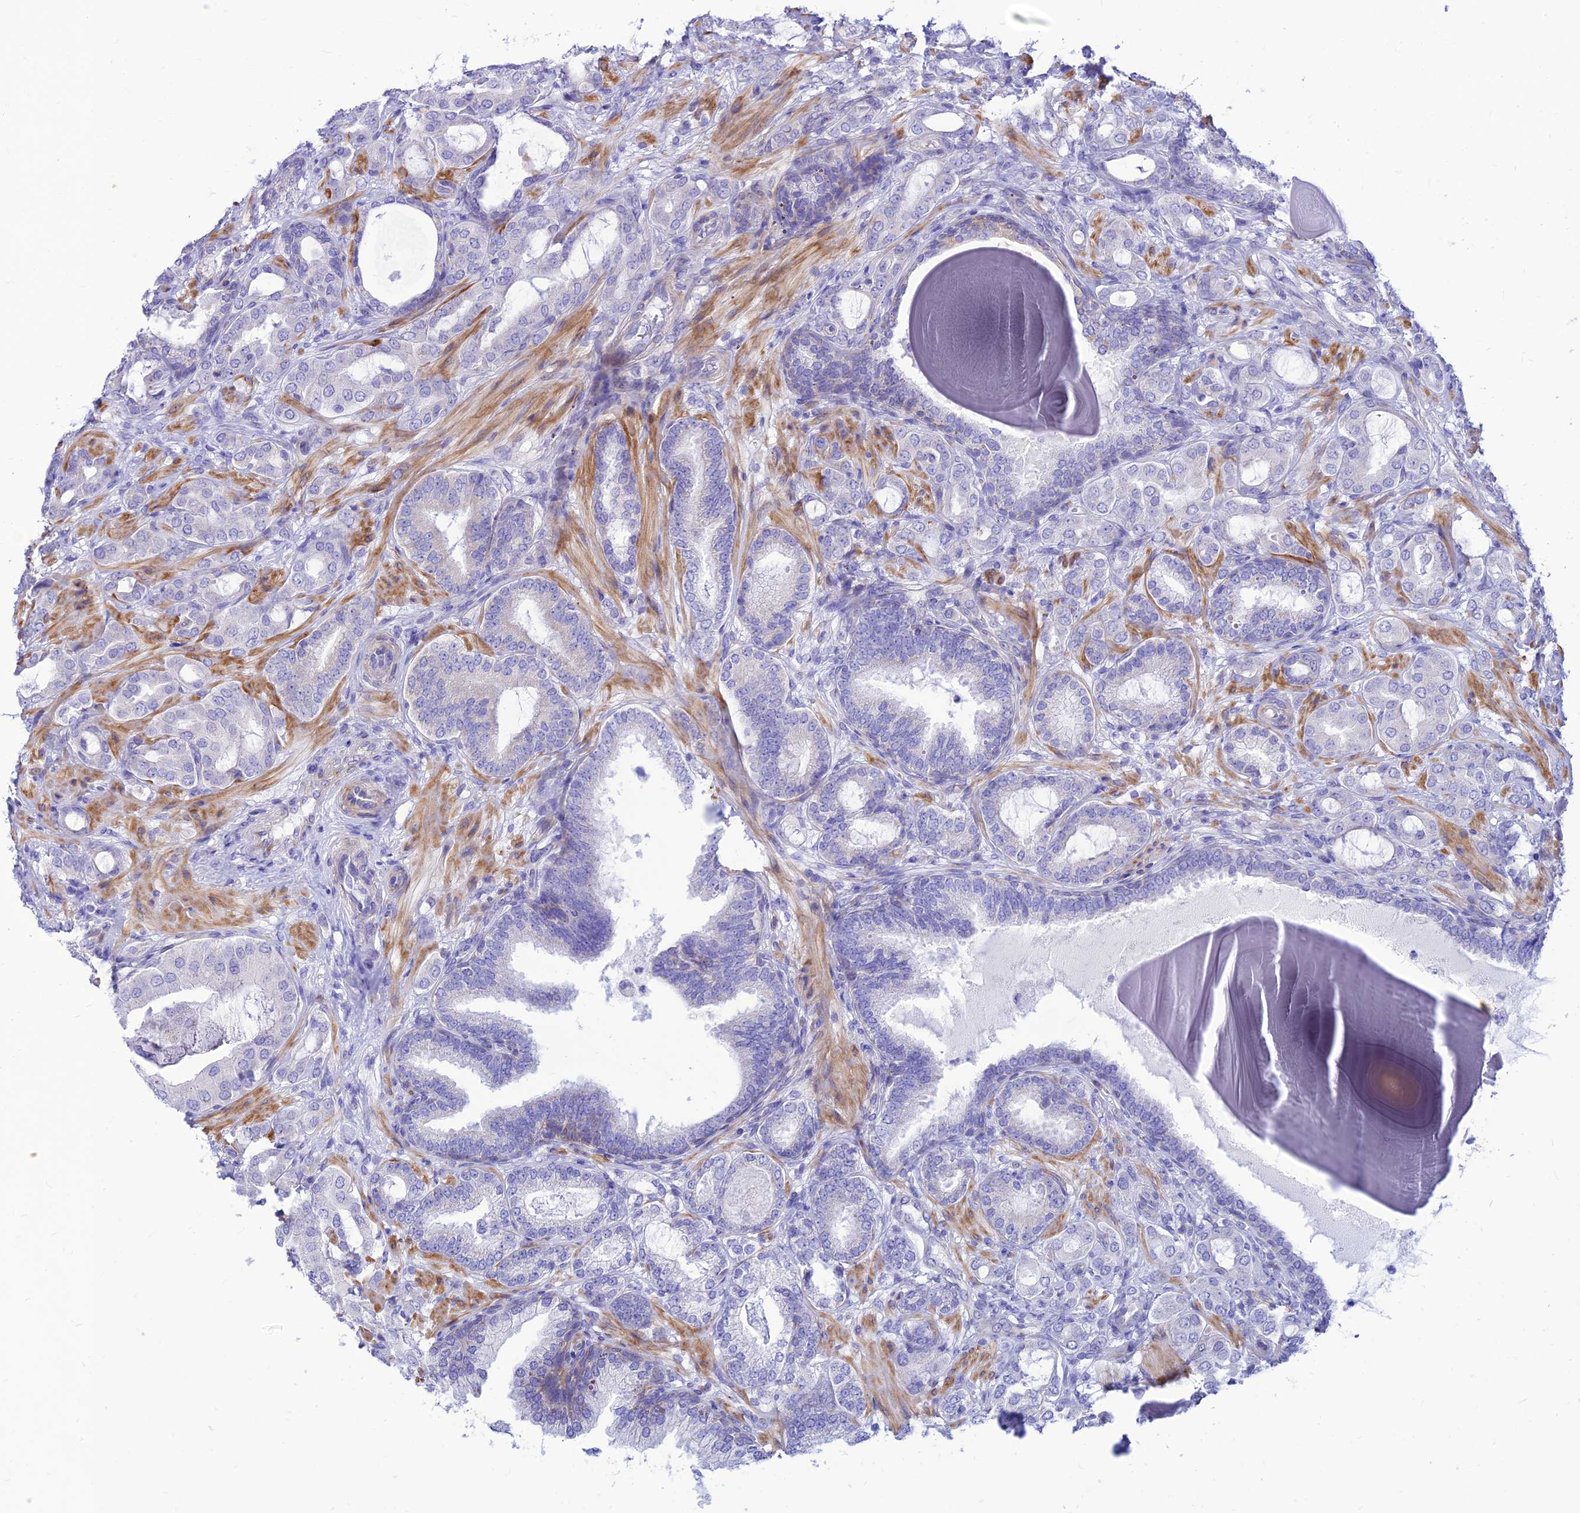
{"staining": {"intensity": "negative", "quantity": "none", "location": "none"}, "tissue": "prostate cancer", "cell_type": "Tumor cells", "image_type": "cancer", "snomed": [{"axis": "morphology", "description": "Adenocarcinoma, Low grade"}, {"axis": "topography", "description": "Prostate"}], "caption": "Tumor cells are negative for brown protein staining in adenocarcinoma (low-grade) (prostate).", "gene": "FAM186B", "patient": {"sex": "male", "age": 57}}